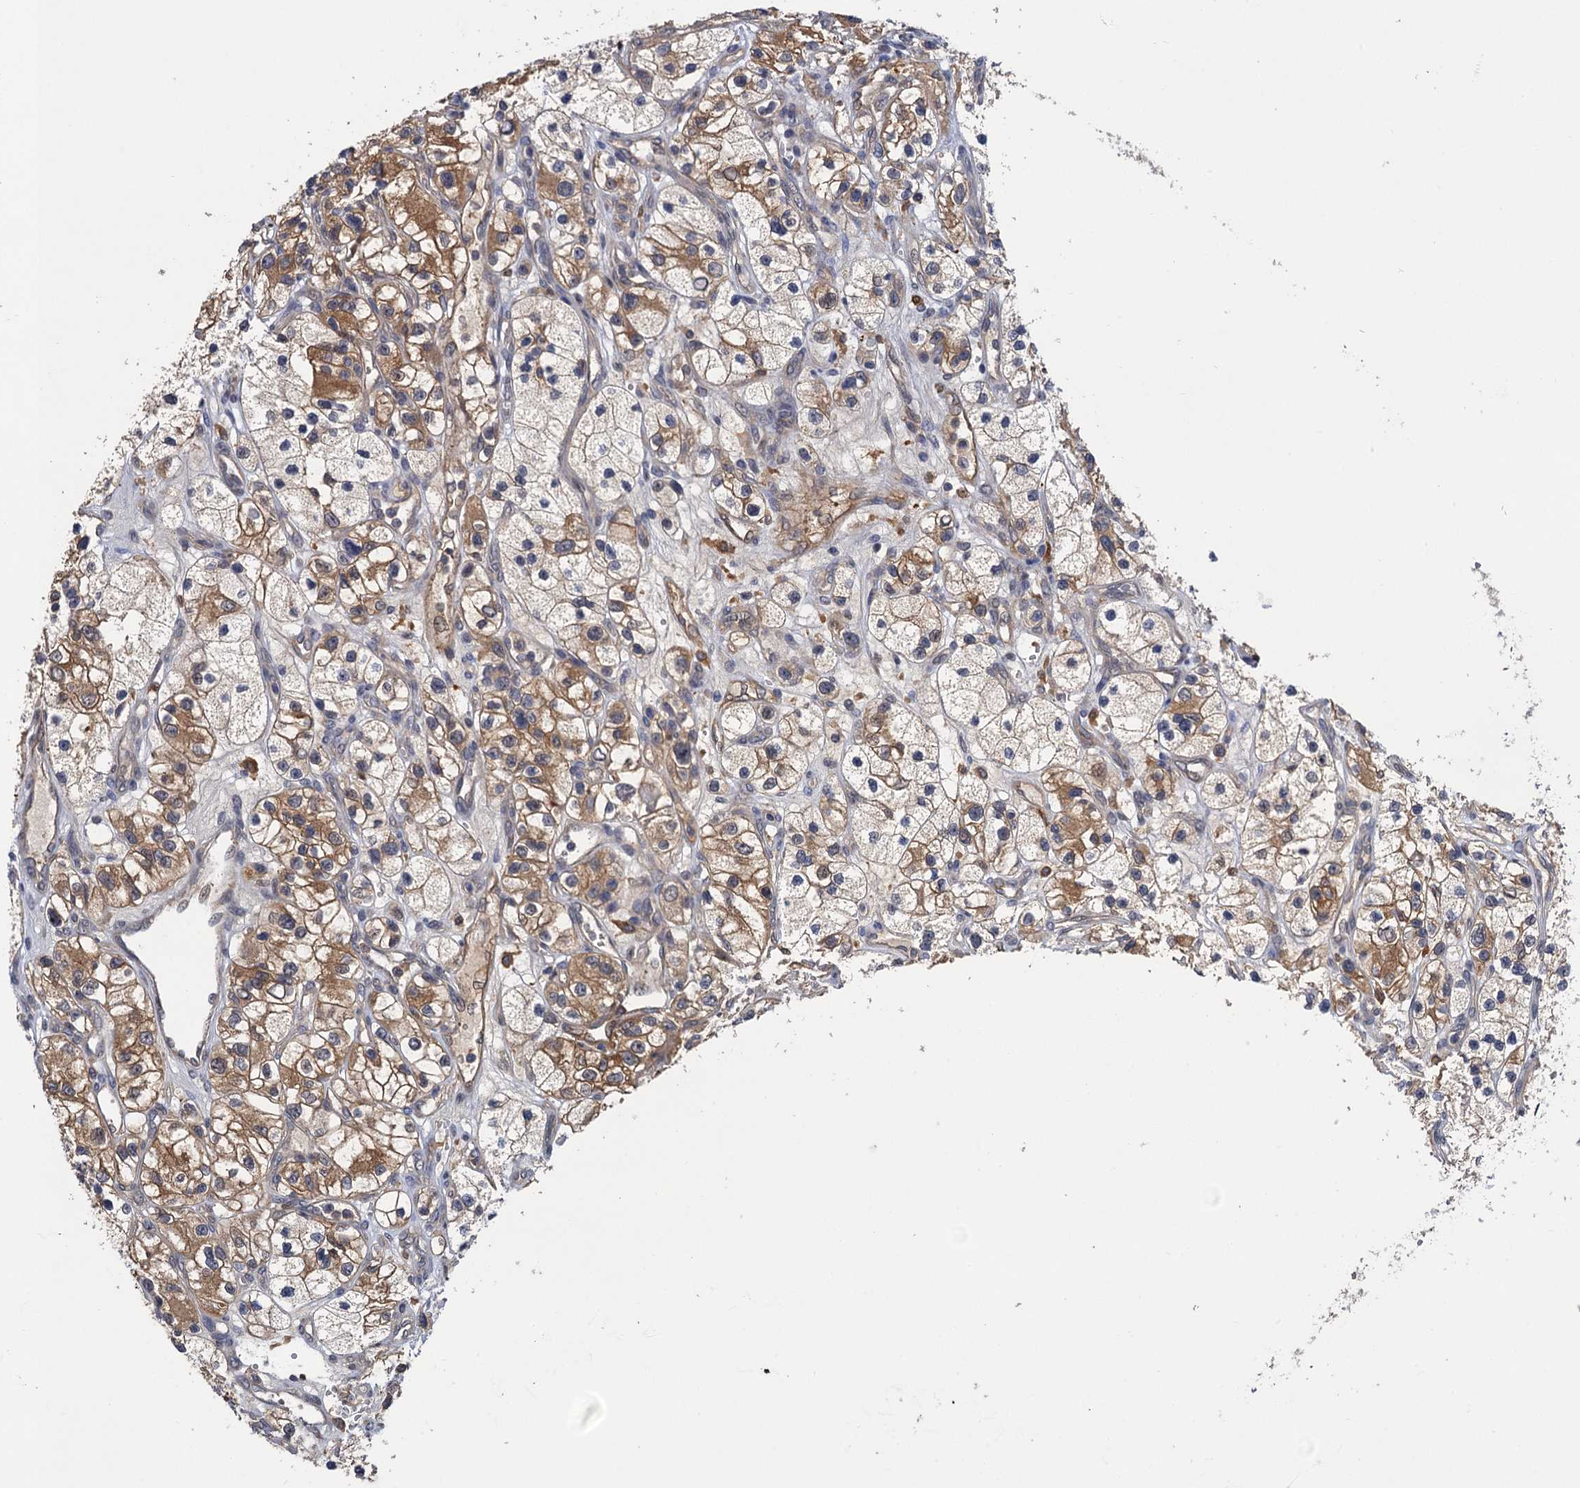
{"staining": {"intensity": "moderate", "quantity": "<25%", "location": "cytoplasmic/membranous"}, "tissue": "renal cancer", "cell_type": "Tumor cells", "image_type": "cancer", "snomed": [{"axis": "morphology", "description": "Adenocarcinoma, NOS"}, {"axis": "topography", "description": "Kidney"}], "caption": "Moderate cytoplasmic/membranous staining is seen in approximately <25% of tumor cells in renal cancer (adenocarcinoma).", "gene": "NEK8", "patient": {"sex": "female", "age": 57}}